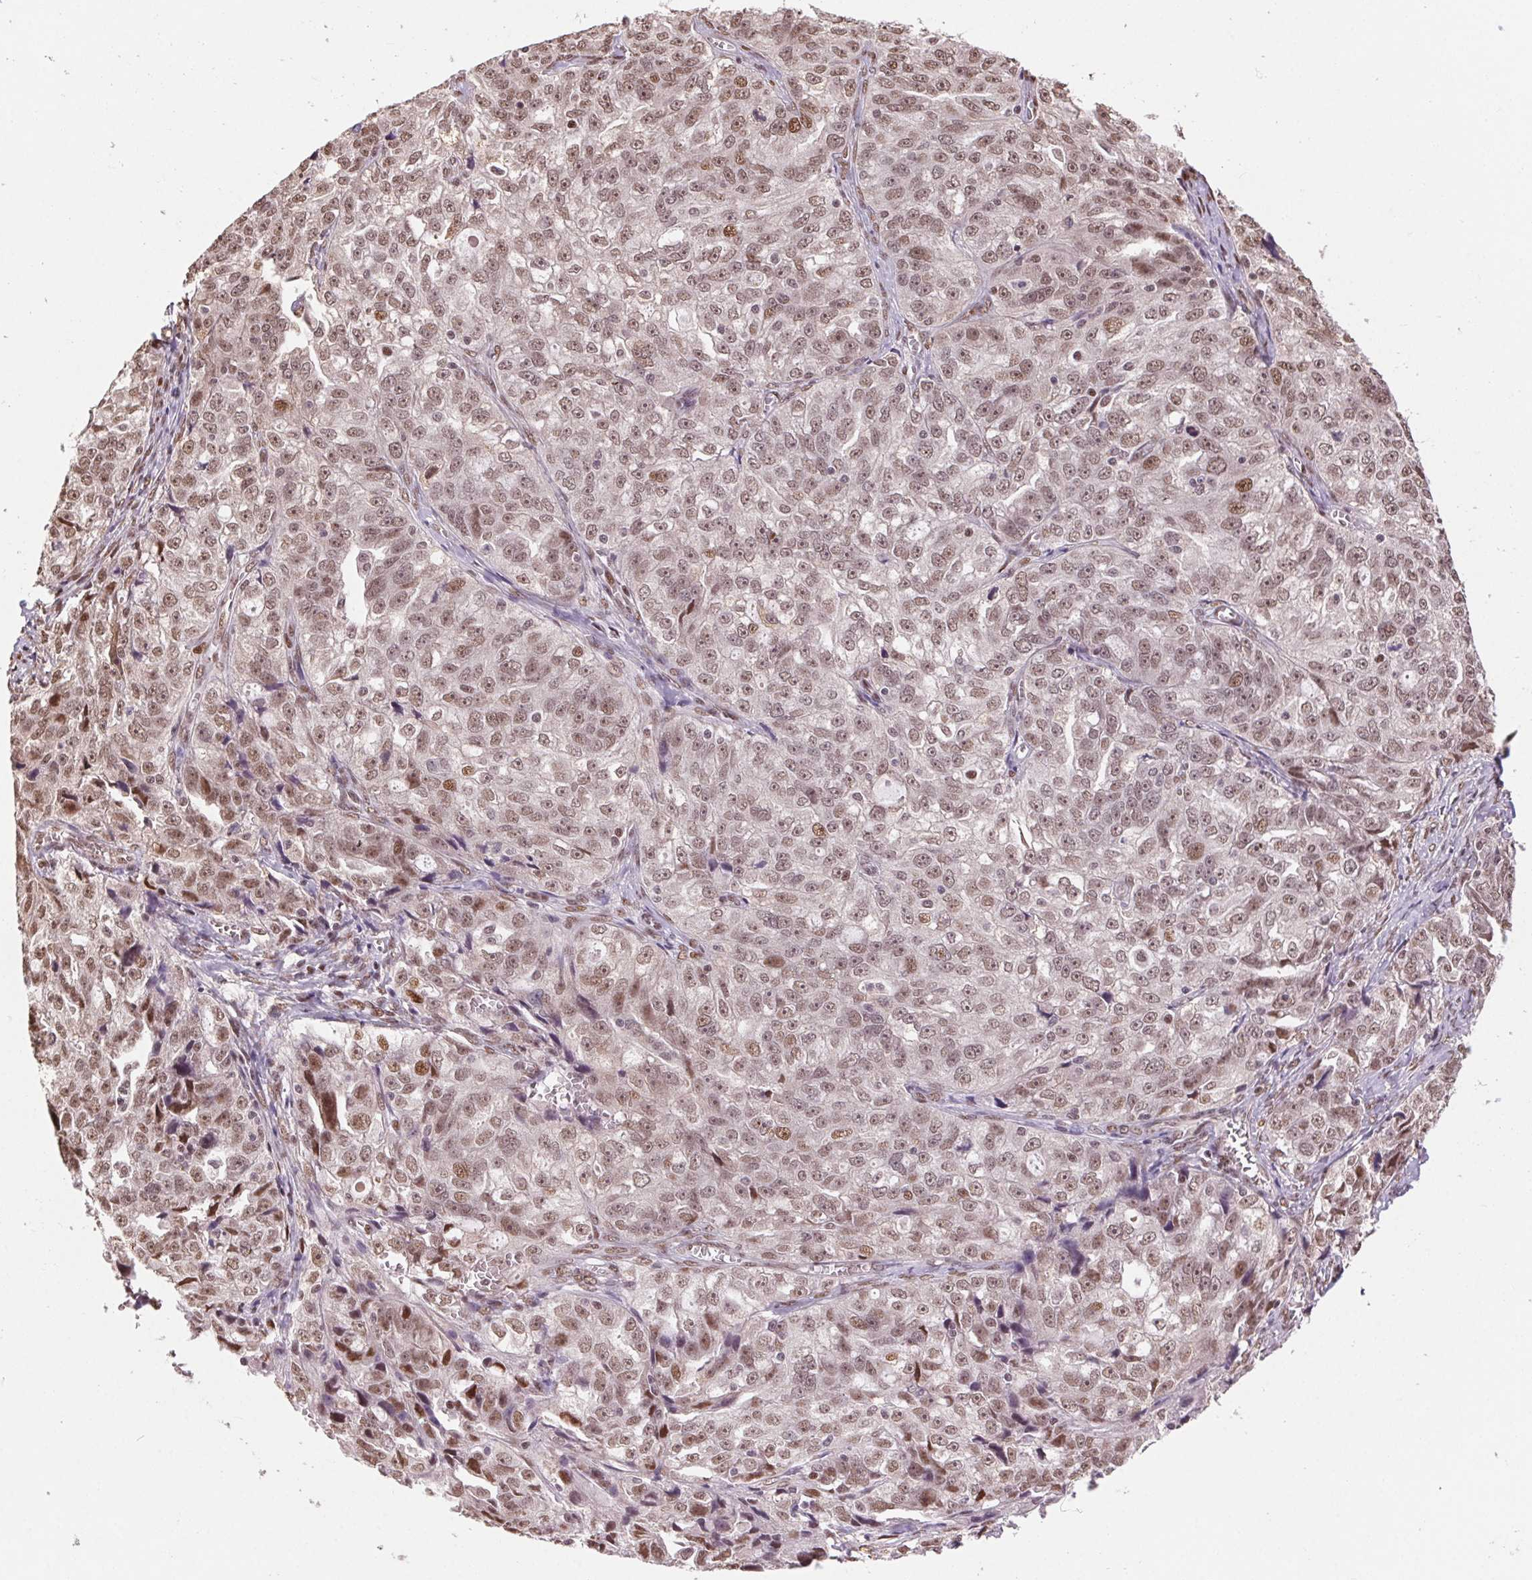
{"staining": {"intensity": "weak", "quantity": ">75%", "location": "nuclear"}, "tissue": "ovarian cancer", "cell_type": "Tumor cells", "image_type": "cancer", "snomed": [{"axis": "morphology", "description": "Cystadenocarcinoma, serous, NOS"}, {"axis": "topography", "description": "Ovary"}], "caption": "A brown stain labels weak nuclear positivity of a protein in human ovarian cancer (serous cystadenocarcinoma) tumor cells.", "gene": "RAD23A", "patient": {"sex": "female", "age": 51}}